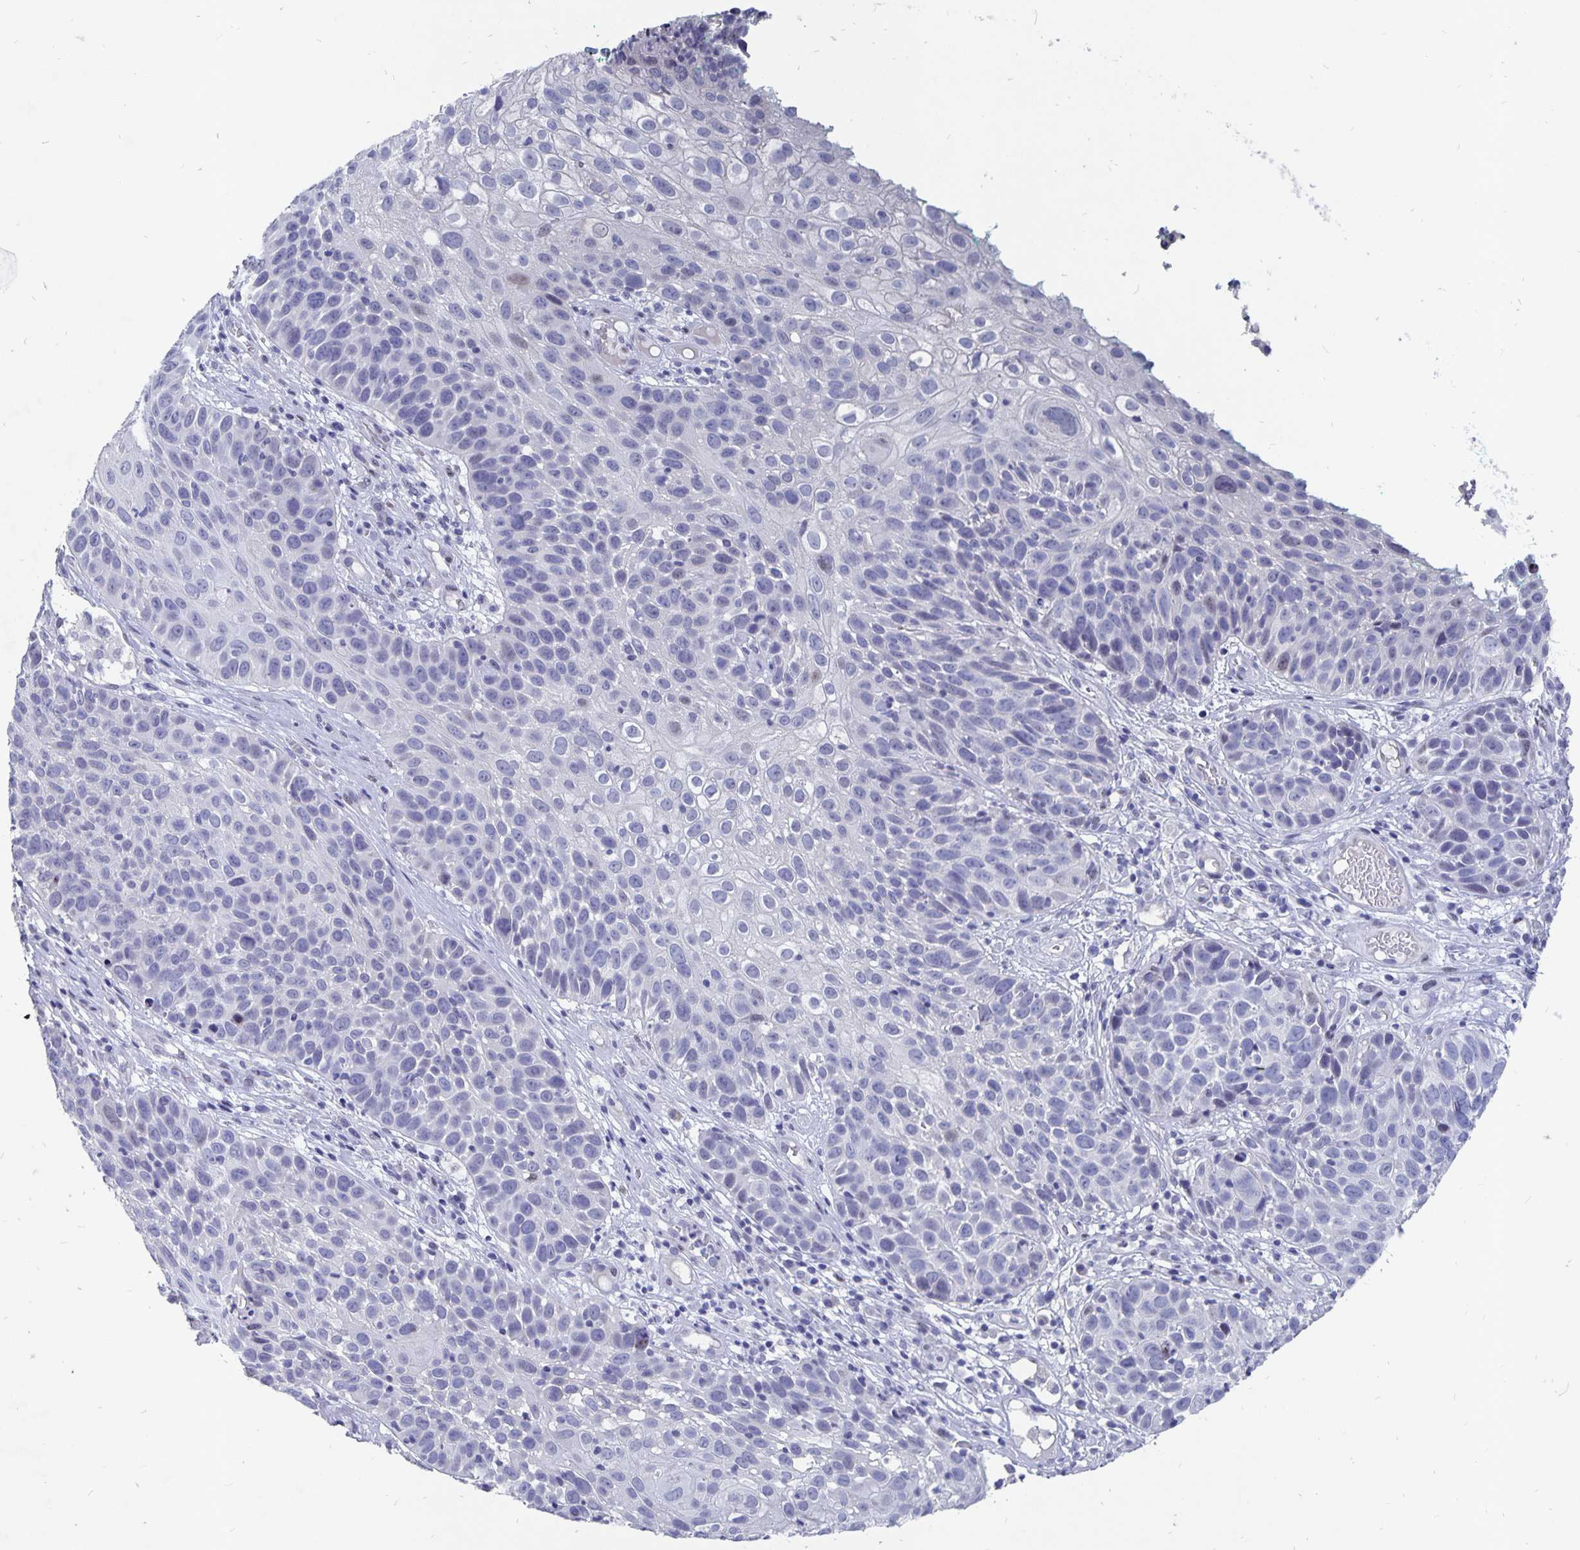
{"staining": {"intensity": "negative", "quantity": "none", "location": "none"}, "tissue": "skin cancer", "cell_type": "Tumor cells", "image_type": "cancer", "snomed": [{"axis": "morphology", "description": "Squamous cell carcinoma, NOS"}, {"axis": "topography", "description": "Skin"}], "caption": "Skin cancer was stained to show a protein in brown. There is no significant staining in tumor cells.", "gene": "SMOC1", "patient": {"sex": "male", "age": 92}}